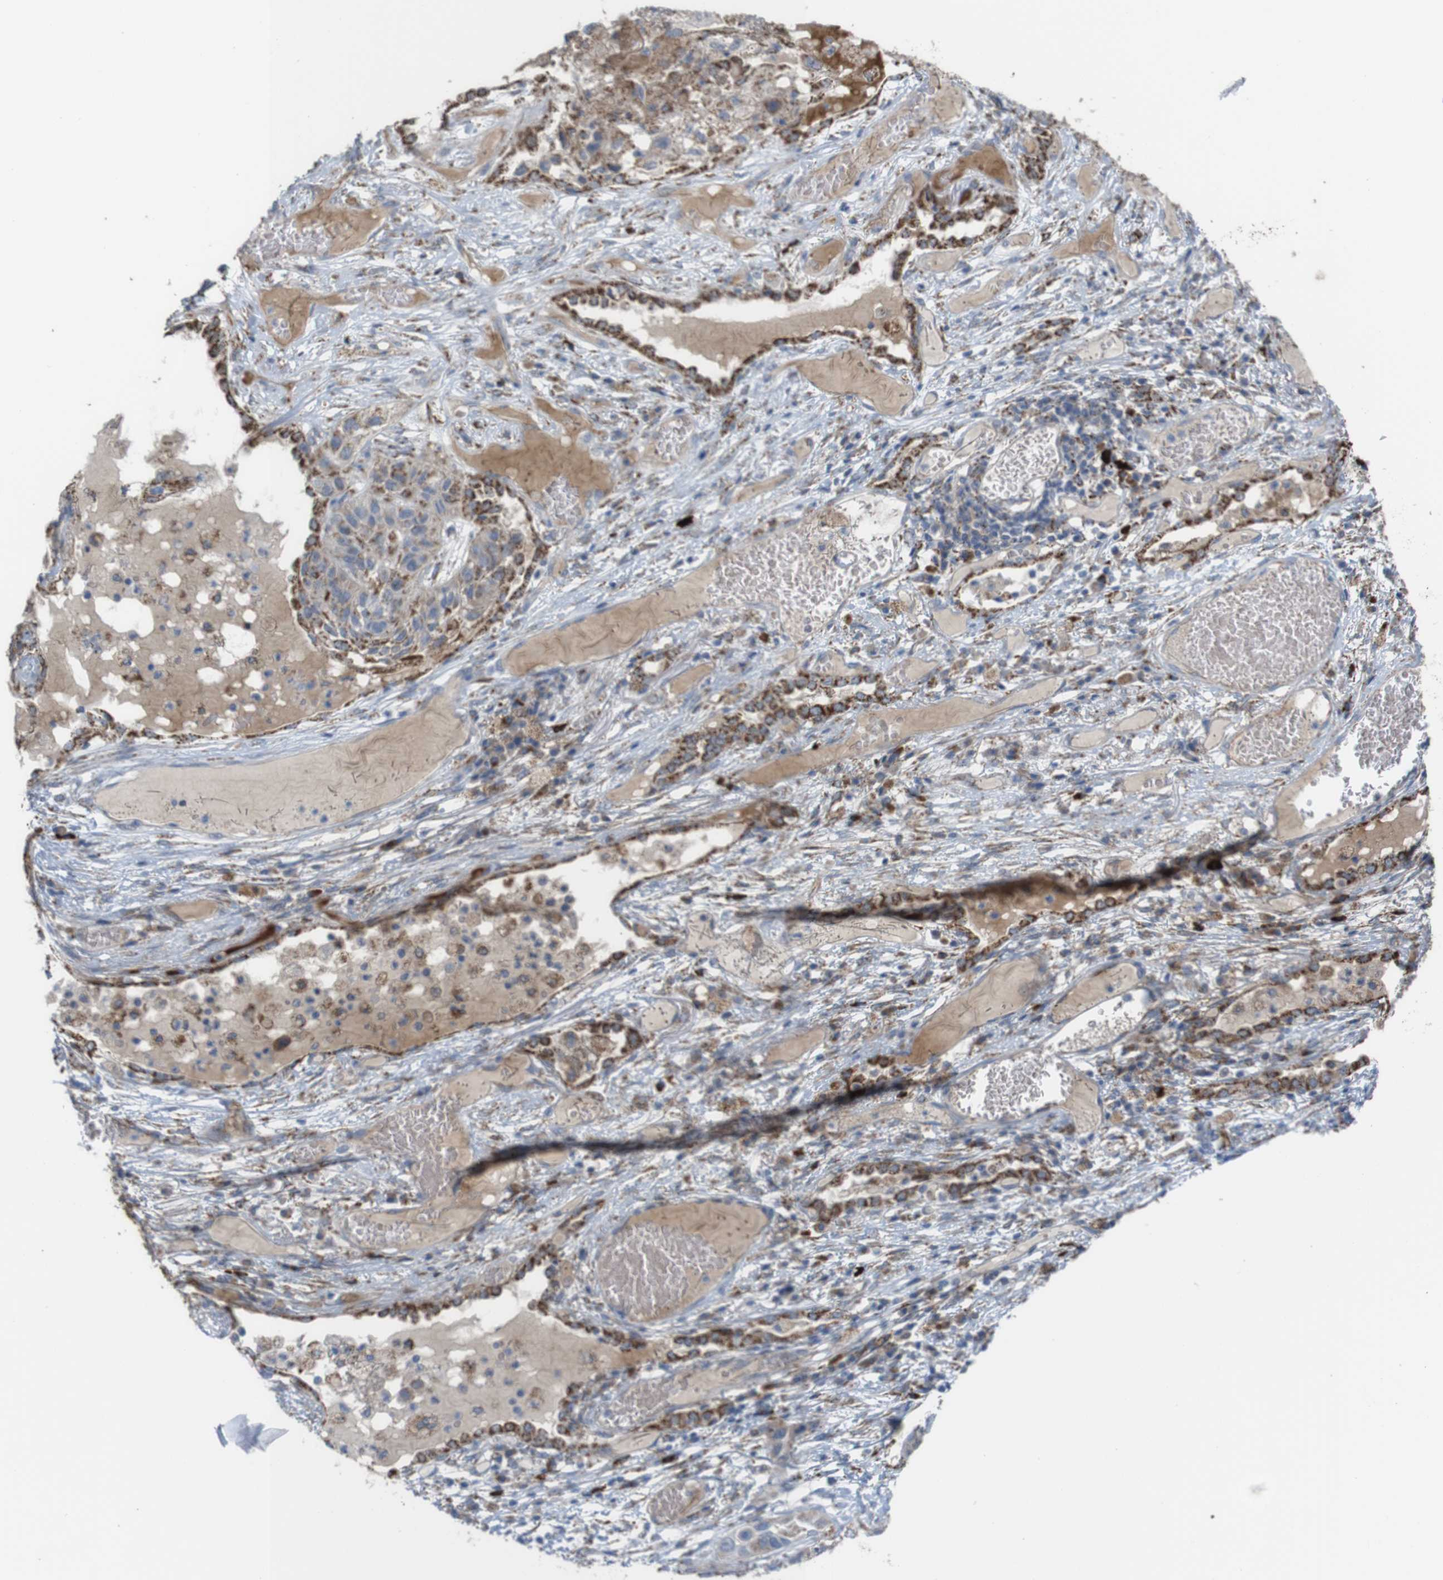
{"staining": {"intensity": "moderate", "quantity": "25%-75%", "location": "cytoplasmic/membranous"}, "tissue": "lung cancer", "cell_type": "Tumor cells", "image_type": "cancer", "snomed": [{"axis": "morphology", "description": "Squamous cell carcinoma, NOS"}, {"axis": "topography", "description": "Lung"}], "caption": "This is a micrograph of immunohistochemistry staining of lung squamous cell carcinoma, which shows moderate positivity in the cytoplasmic/membranous of tumor cells.", "gene": "PTPRR", "patient": {"sex": "male", "age": 71}}